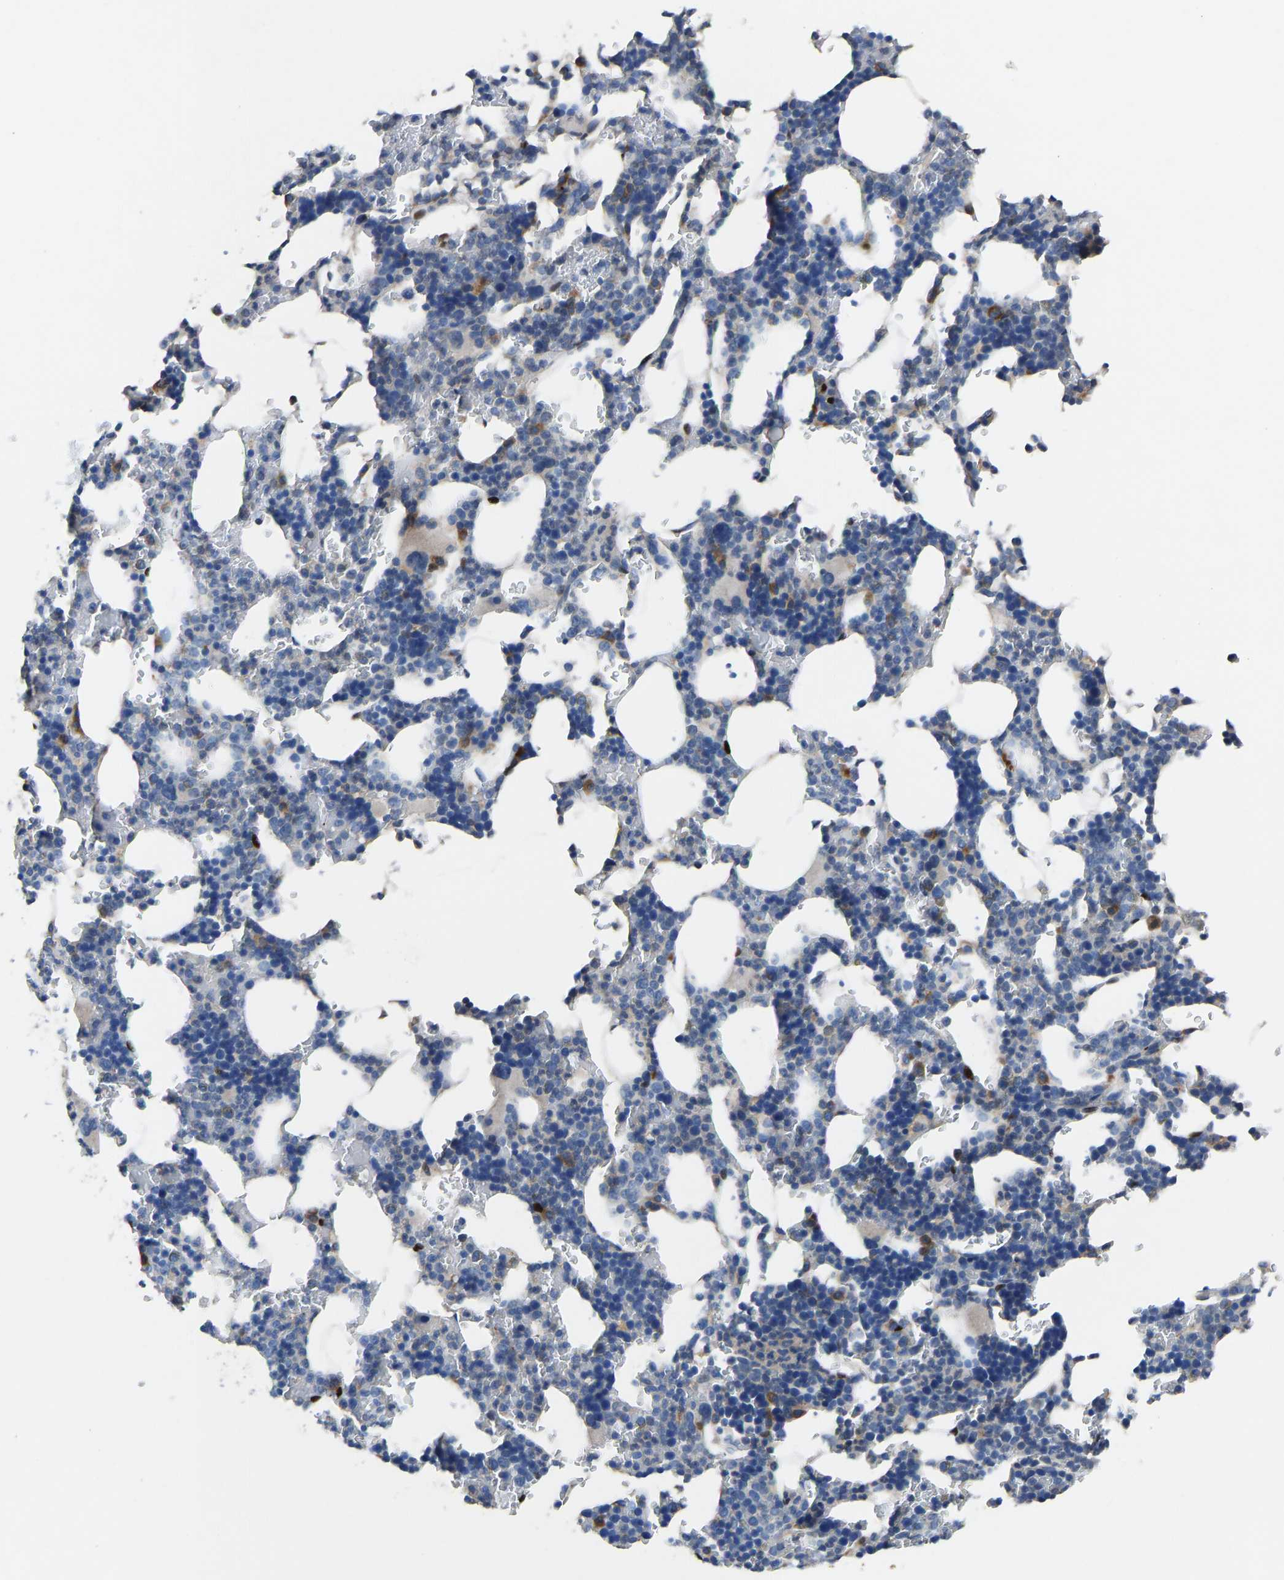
{"staining": {"intensity": "moderate", "quantity": "<25%", "location": "cytoplasmic/membranous"}, "tissue": "bone marrow", "cell_type": "Hematopoietic cells", "image_type": "normal", "snomed": [{"axis": "morphology", "description": "Normal tissue, NOS"}, {"axis": "topography", "description": "Bone marrow"}], "caption": "Human bone marrow stained with a brown dye reveals moderate cytoplasmic/membranous positive staining in approximately <25% of hematopoietic cells.", "gene": "EGR1", "patient": {"sex": "female", "age": 81}}